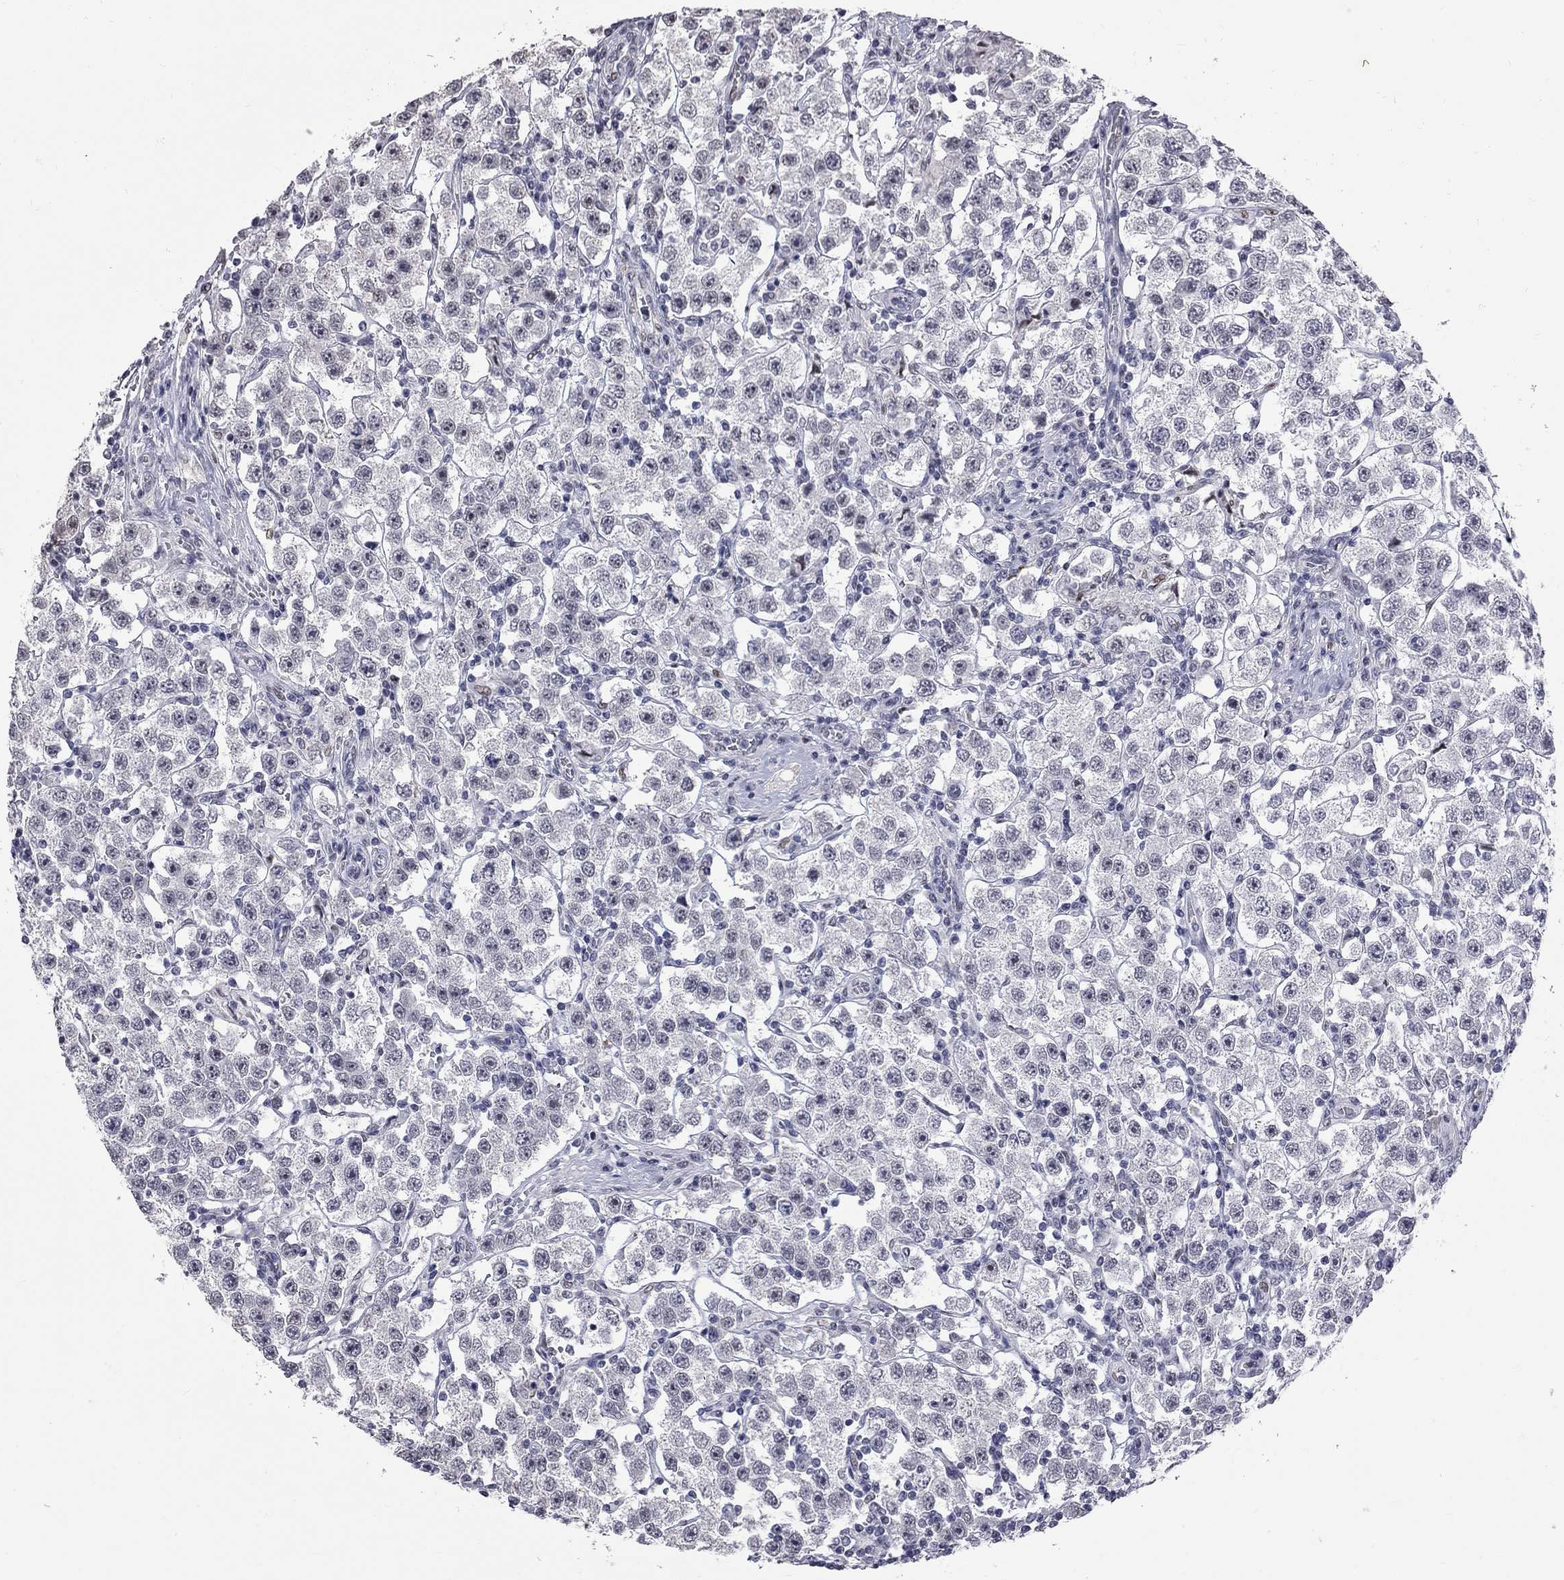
{"staining": {"intensity": "weak", "quantity": "<25%", "location": "nuclear"}, "tissue": "testis cancer", "cell_type": "Tumor cells", "image_type": "cancer", "snomed": [{"axis": "morphology", "description": "Seminoma, NOS"}, {"axis": "topography", "description": "Testis"}], "caption": "Image shows no significant protein positivity in tumor cells of seminoma (testis). (Stains: DAB (3,3'-diaminobenzidine) immunohistochemistry (IHC) with hematoxylin counter stain, Microscopy: brightfield microscopy at high magnification).", "gene": "ZNF154", "patient": {"sex": "male", "age": 37}}